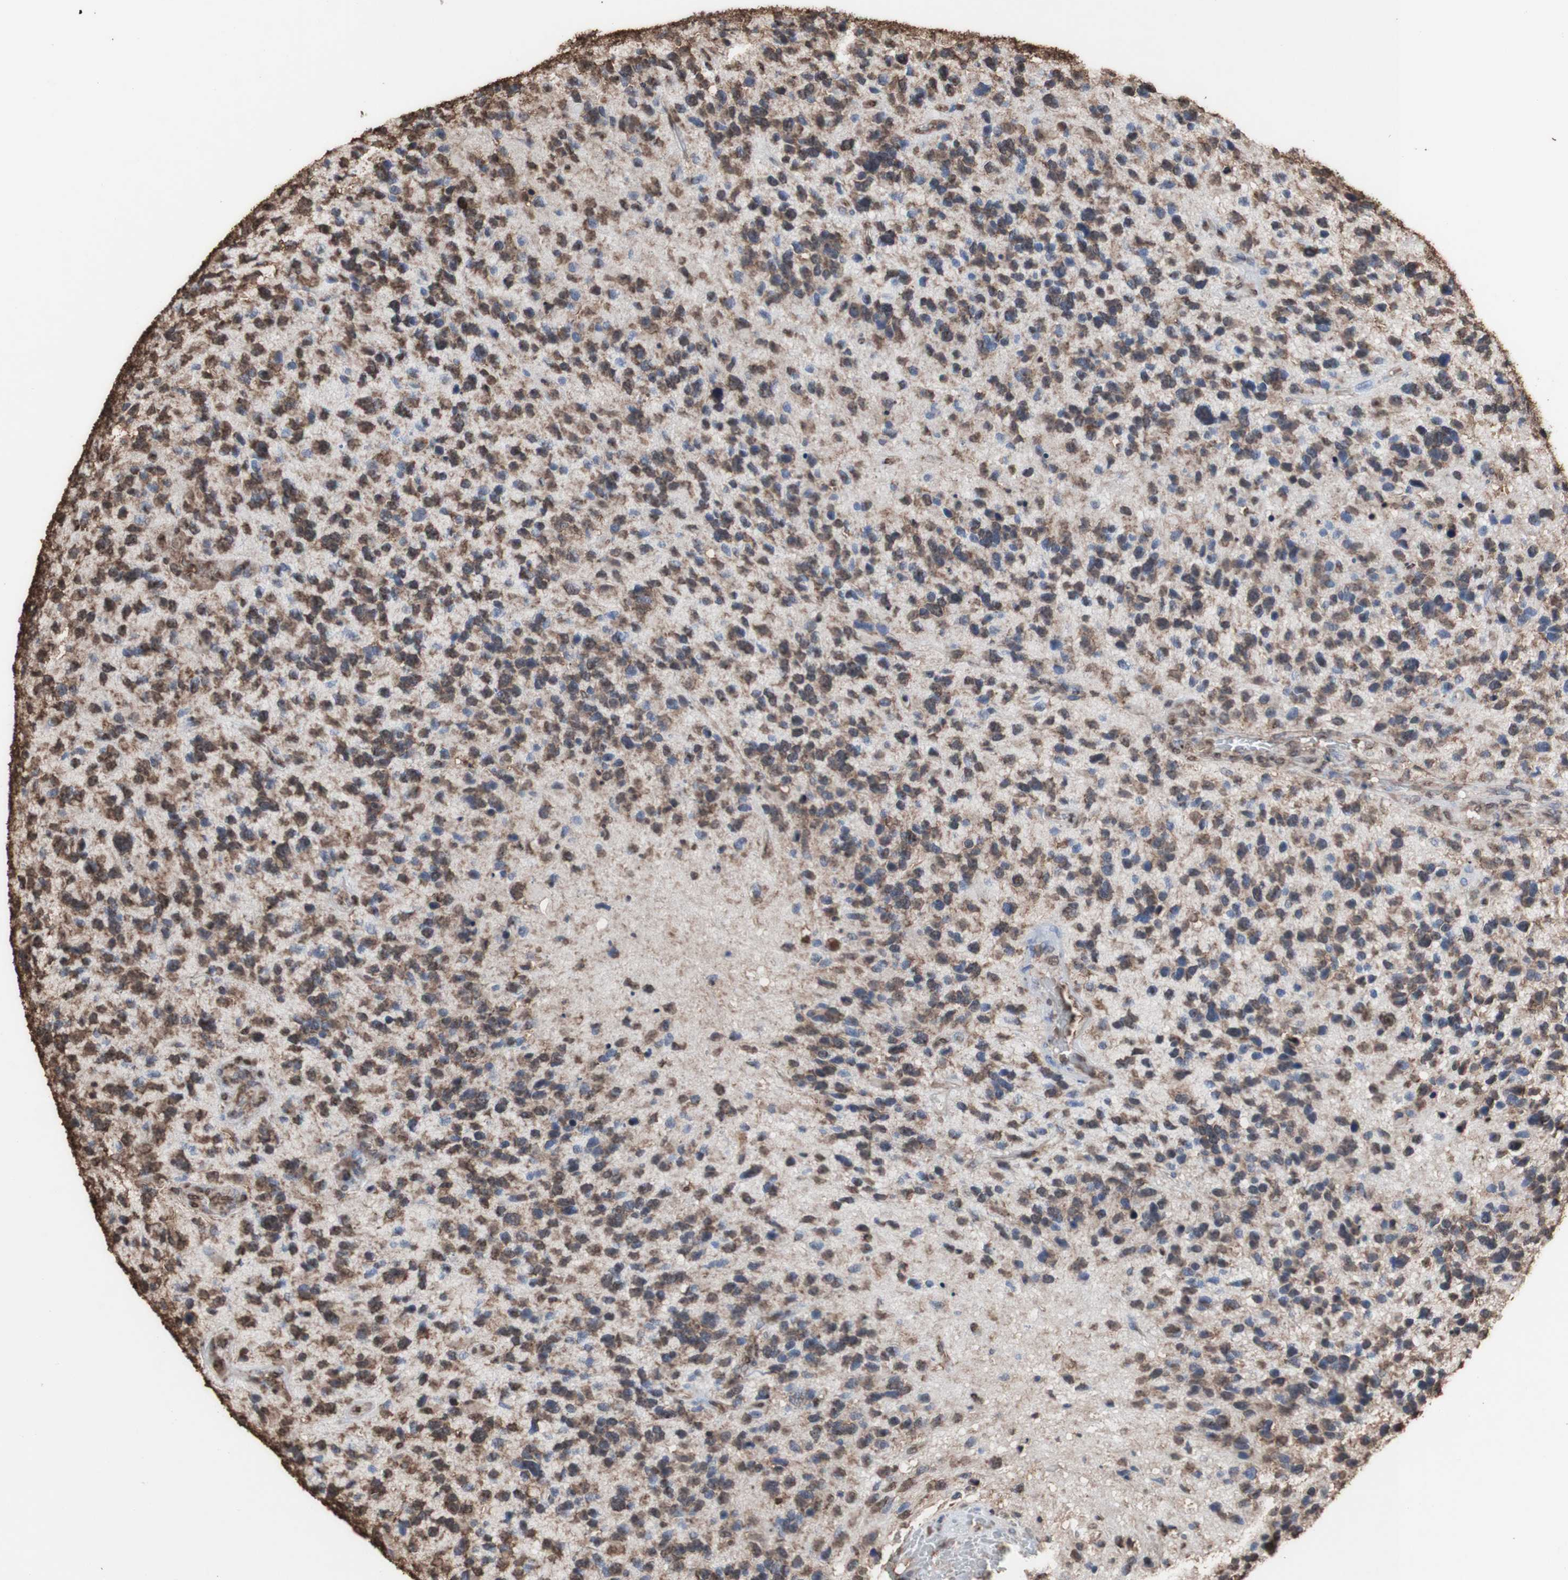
{"staining": {"intensity": "moderate", "quantity": "25%-75%", "location": "cytoplasmic/membranous,nuclear"}, "tissue": "glioma", "cell_type": "Tumor cells", "image_type": "cancer", "snomed": [{"axis": "morphology", "description": "Glioma, malignant, High grade"}, {"axis": "topography", "description": "Brain"}], "caption": "Tumor cells demonstrate medium levels of moderate cytoplasmic/membranous and nuclear expression in about 25%-75% of cells in glioma. Immunohistochemistry stains the protein in brown and the nuclei are stained blue.", "gene": "PIDD1", "patient": {"sex": "female", "age": 58}}